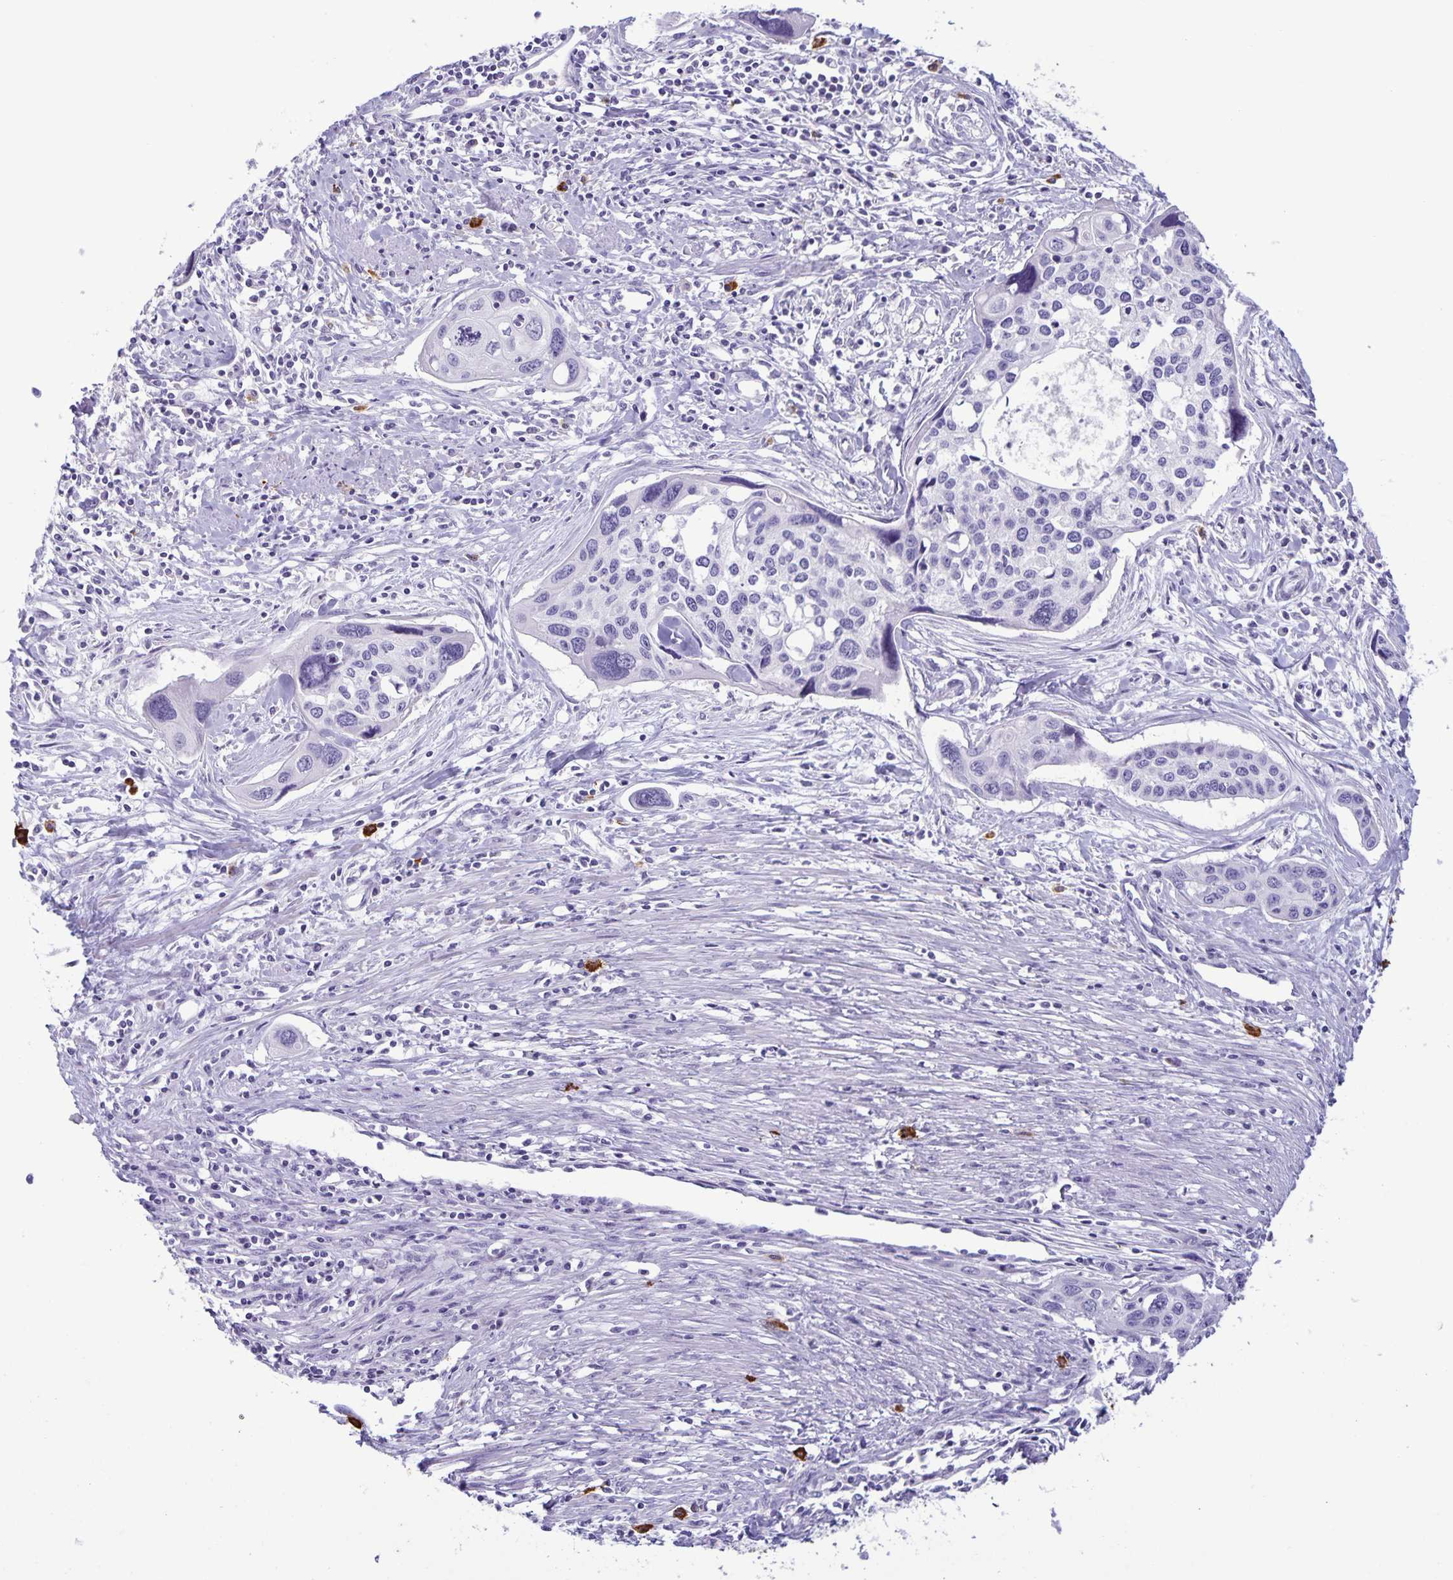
{"staining": {"intensity": "negative", "quantity": "none", "location": "none"}, "tissue": "cervical cancer", "cell_type": "Tumor cells", "image_type": "cancer", "snomed": [{"axis": "morphology", "description": "Squamous cell carcinoma, NOS"}, {"axis": "topography", "description": "Cervix"}], "caption": "Tumor cells are negative for brown protein staining in cervical squamous cell carcinoma.", "gene": "IBTK", "patient": {"sex": "female", "age": 31}}